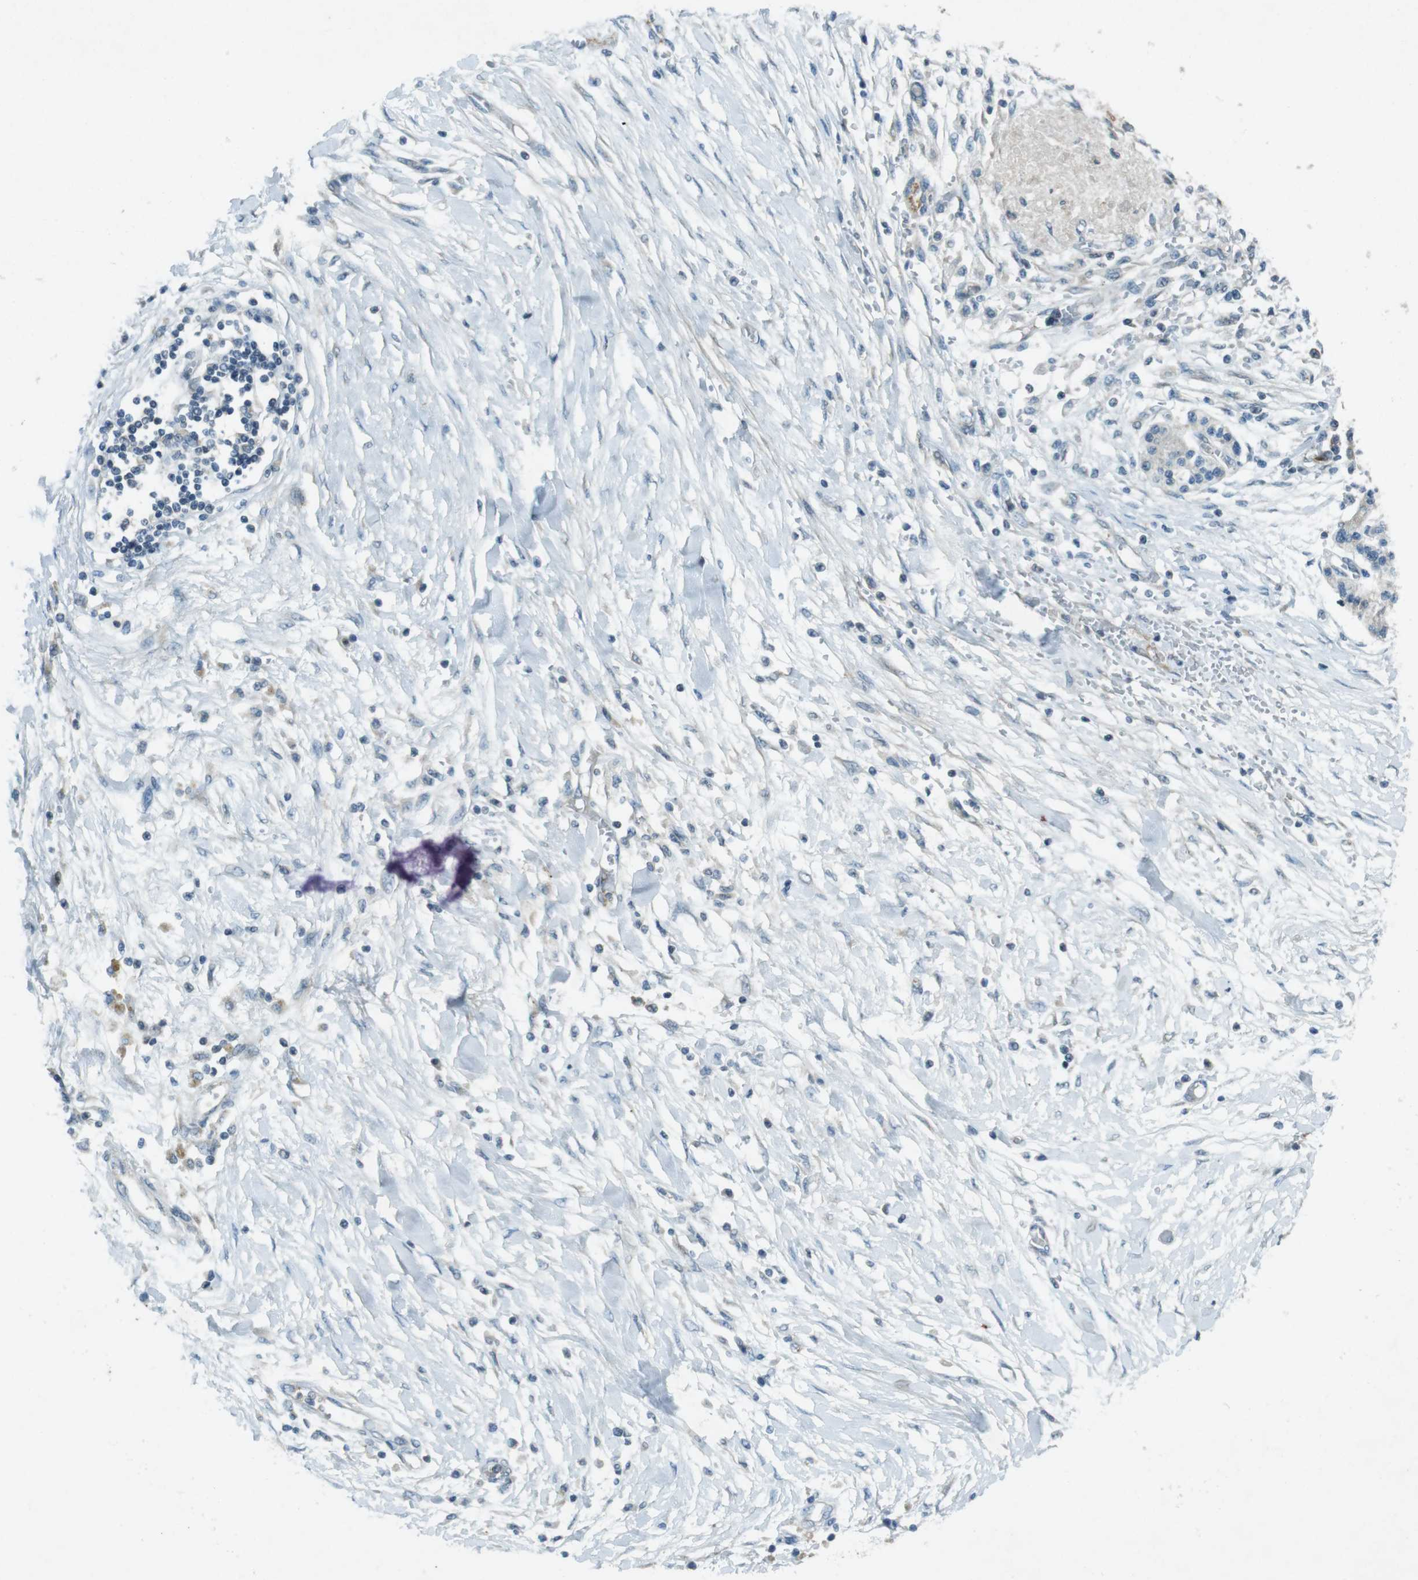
{"staining": {"intensity": "negative", "quantity": "none", "location": "none"}, "tissue": "pancreatic cancer", "cell_type": "Tumor cells", "image_type": "cancer", "snomed": [{"axis": "morphology", "description": "Adenocarcinoma, NOS"}, {"axis": "topography", "description": "Pancreas"}], "caption": "A histopathology image of human pancreatic cancer is negative for staining in tumor cells.", "gene": "ZYX", "patient": {"sex": "female", "age": 70}}